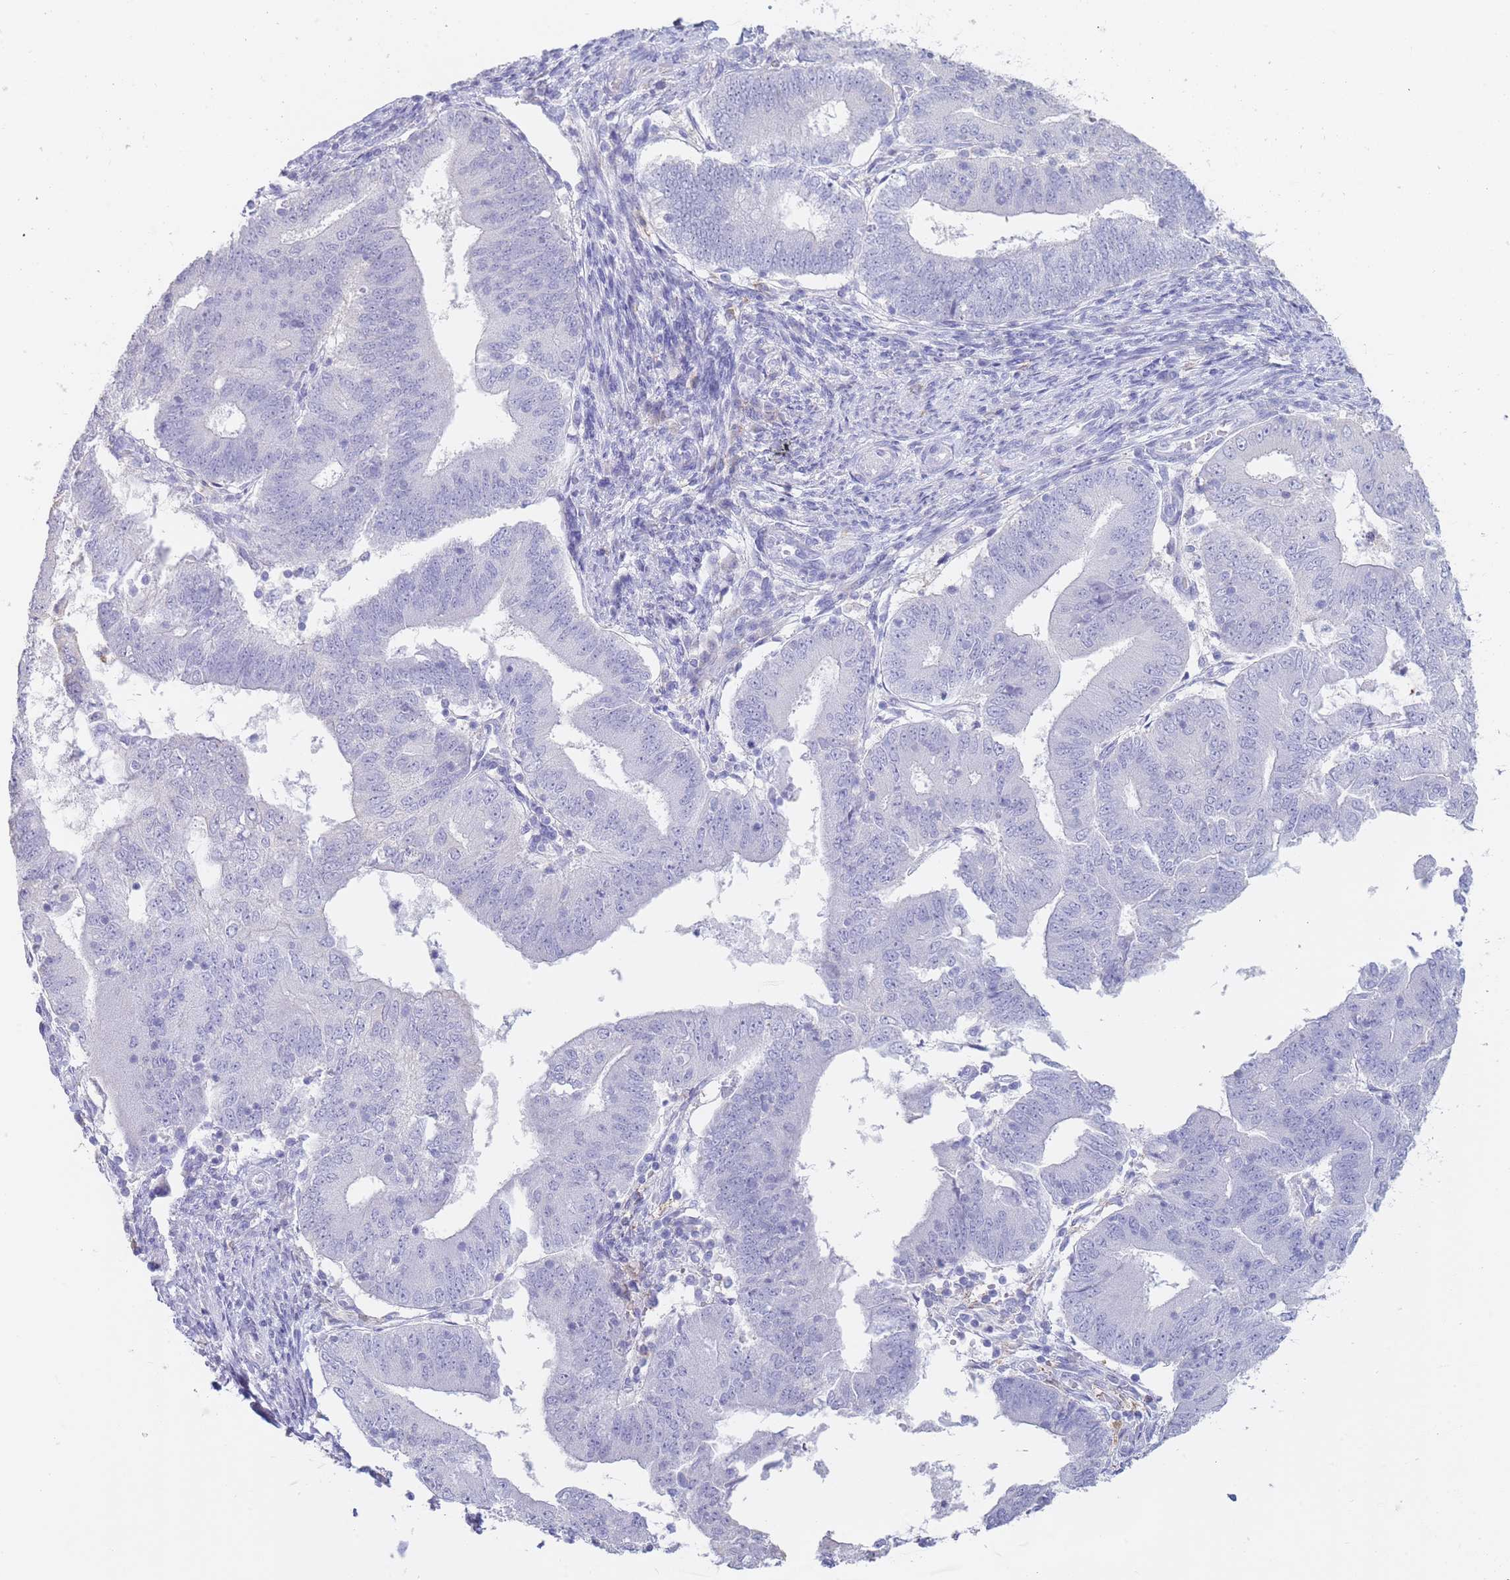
{"staining": {"intensity": "negative", "quantity": "none", "location": "none"}, "tissue": "endometrial cancer", "cell_type": "Tumor cells", "image_type": "cancer", "snomed": [{"axis": "morphology", "description": "Adenocarcinoma, NOS"}, {"axis": "topography", "description": "Endometrium"}], "caption": "Immunohistochemical staining of human endometrial cancer (adenocarcinoma) displays no significant staining in tumor cells.", "gene": "CD37", "patient": {"sex": "female", "age": 70}}